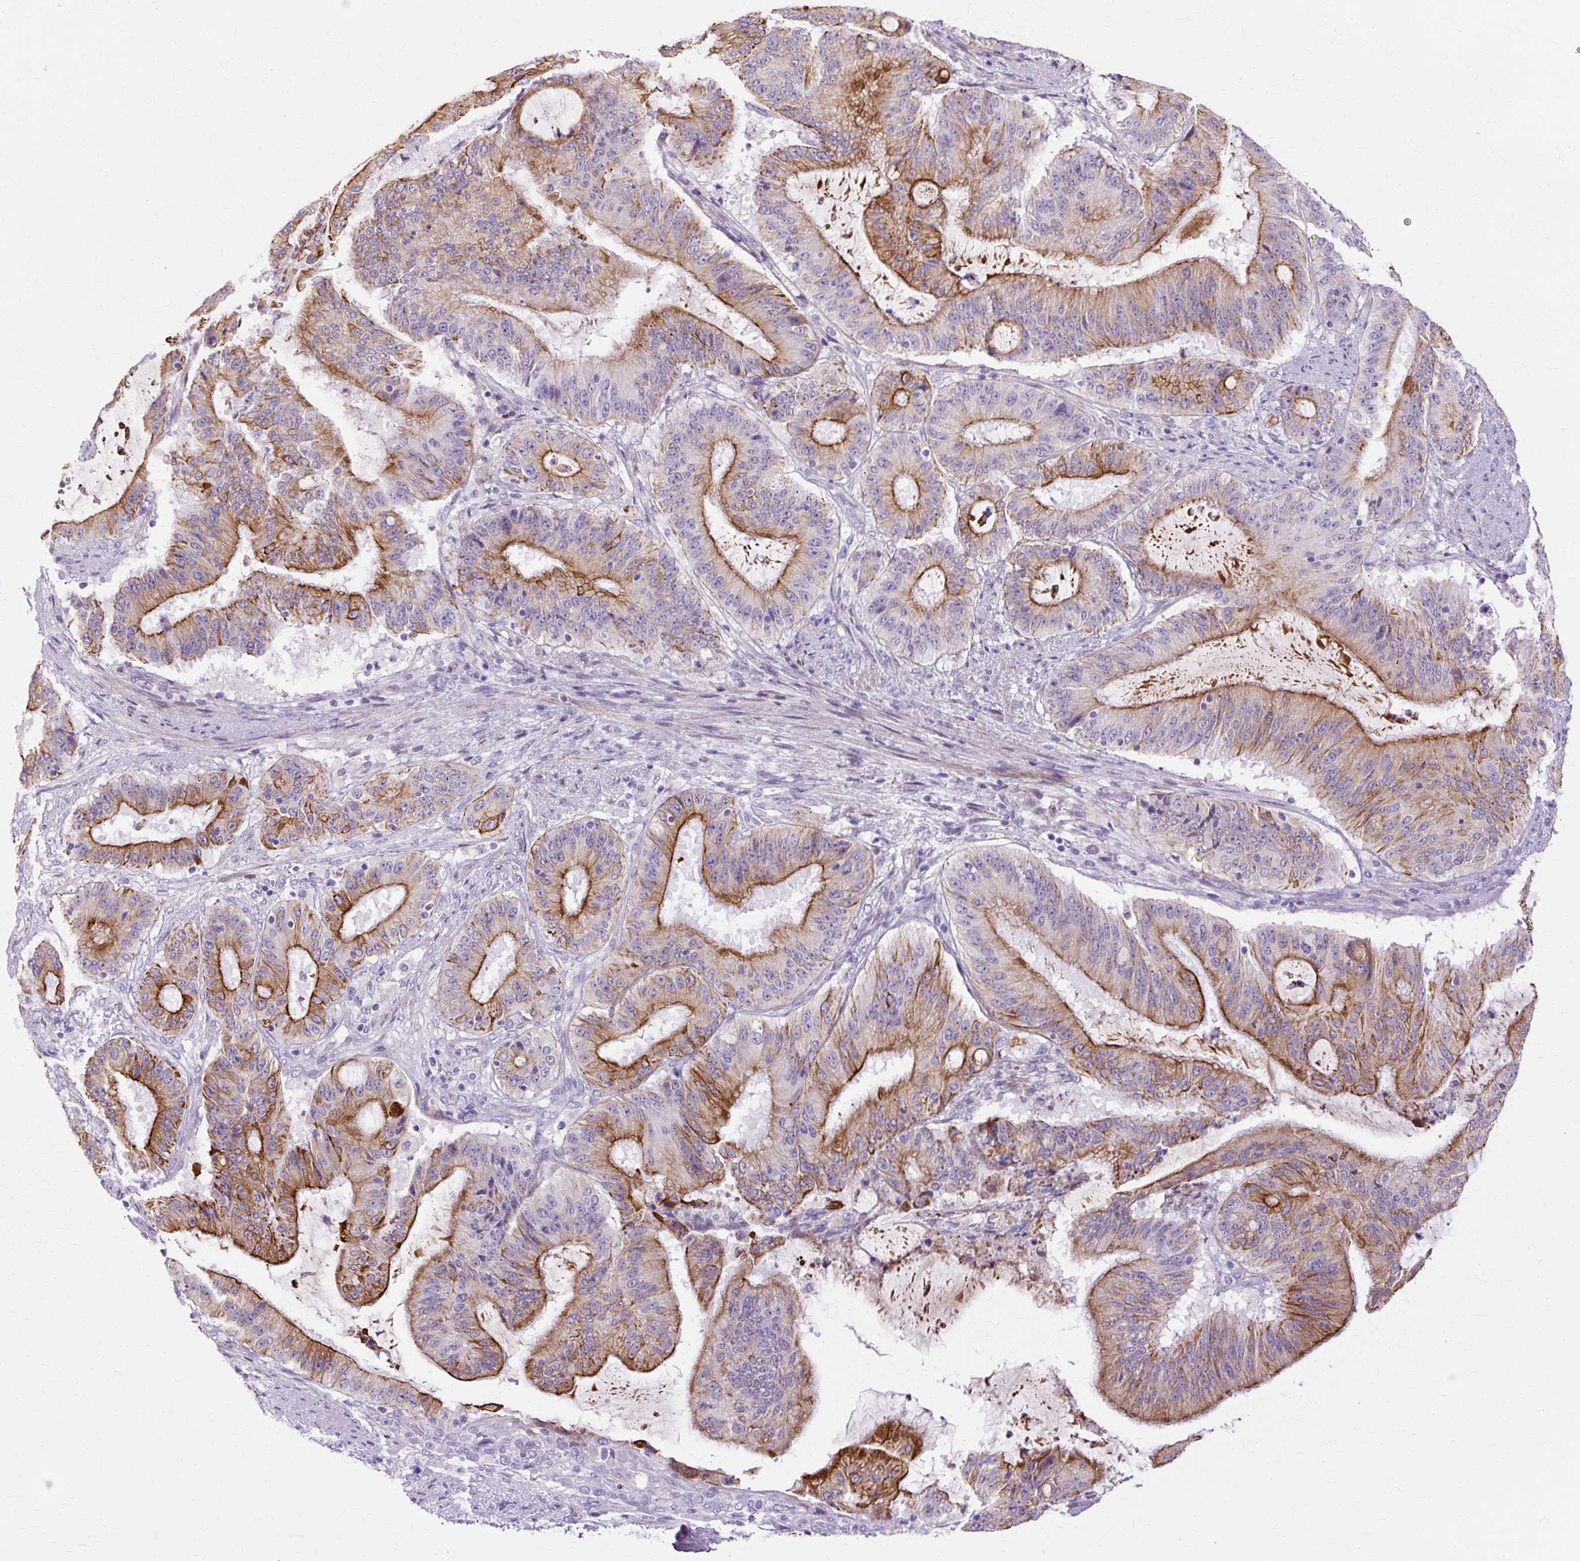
{"staining": {"intensity": "strong", "quantity": "25%-75%", "location": "cytoplasmic/membranous"}, "tissue": "liver cancer", "cell_type": "Tumor cells", "image_type": "cancer", "snomed": [{"axis": "morphology", "description": "Normal tissue, NOS"}, {"axis": "morphology", "description": "Cholangiocarcinoma"}, {"axis": "topography", "description": "Liver"}, {"axis": "topography", "description": "Peripheral nerve tissue"}], "caption": "Protein analysis of liver cancer tissue reveals strong cytoplasmic/membranous staining in about 25%-75% of tumor cells. (IHC, brightfield microscopy, high magnification).", "gene": "DCTN4", "patient": {"sex": "female", "age": 73}}